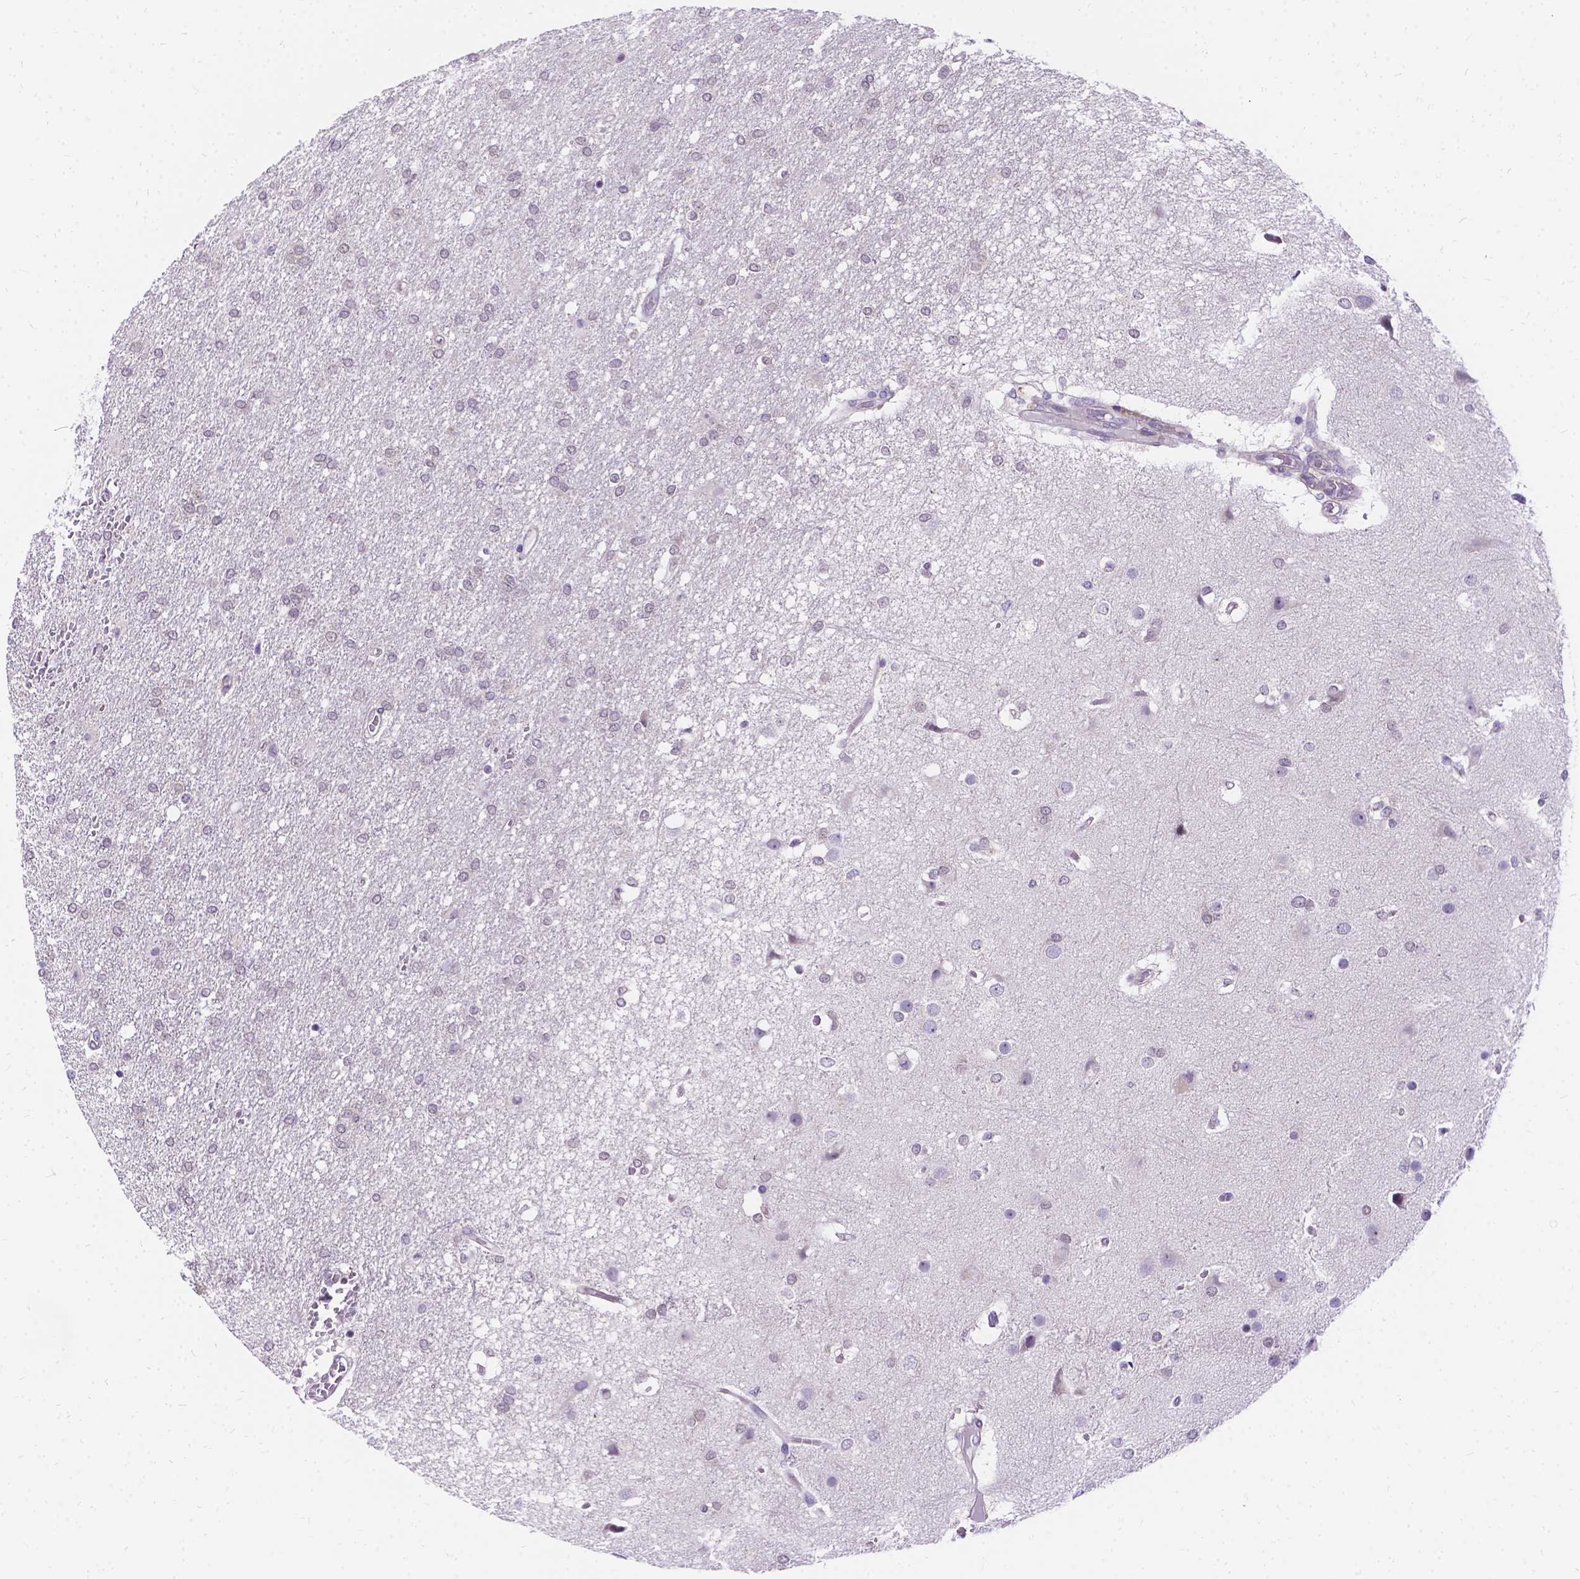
{"staining": {"intensity": "negative", "quantity": "none", "location": "none"}, "tissue": "glioma", "cell_type": "Tumor cells", "image_type": "cancer", "snomed": [{"axis": "morphology", "description": "Glioma, malignant, High grade"}, {"axis": "topography", "description": "Brain"}], "caption": "High power microscopy histopathology image of an immunohistochemistry histopathology image of malignant glioma (high-grade), revealing no significant staining in tumor cells.", "gene": "PALS1", "patient": {"sex": "female", "age": 61}}